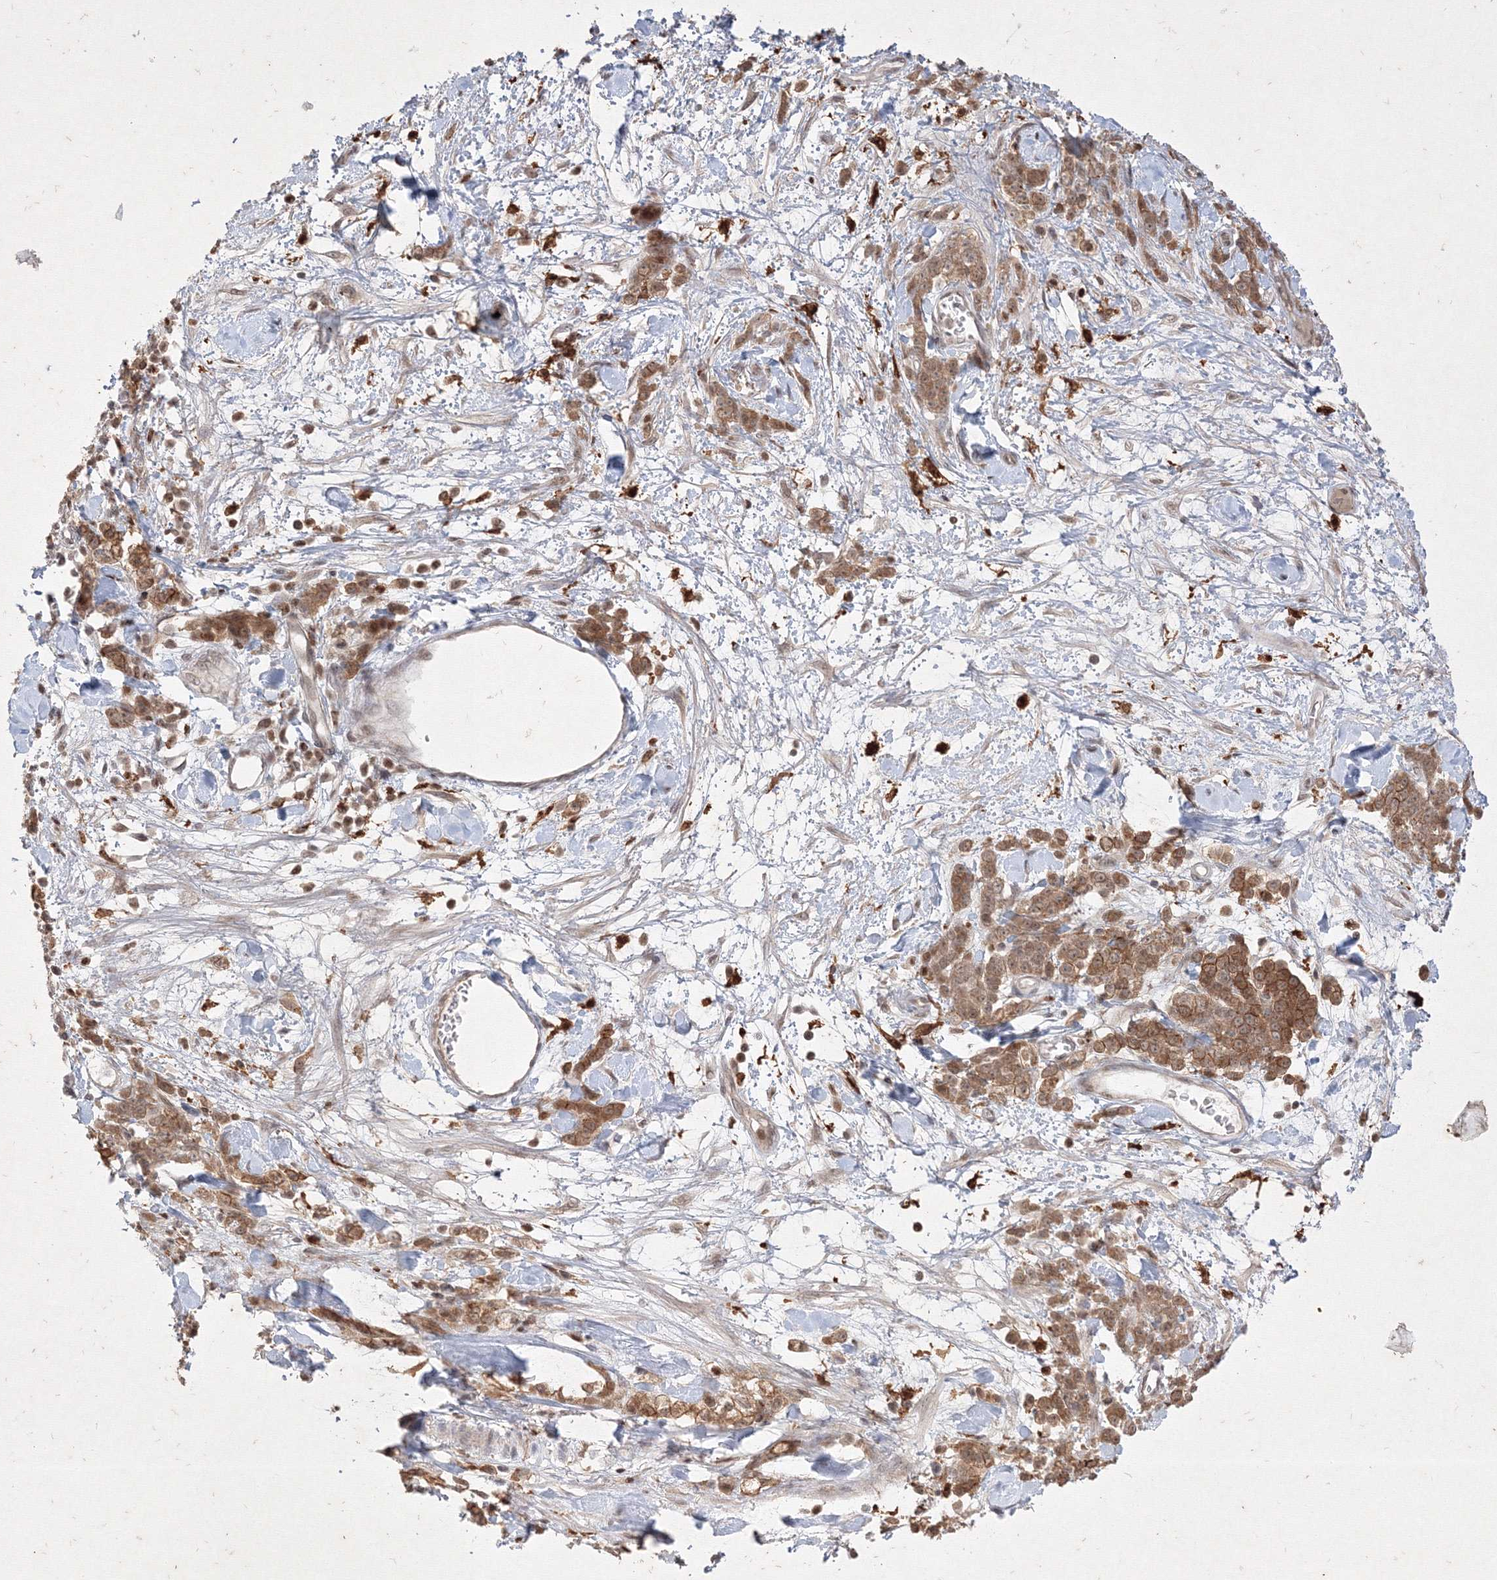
{"staining": {"intensity": "moderate", "quantity": ">75%", "location": "cytoplasmic/membranous,nuclear"}, "tissue": "stomach cancer", "cell_type": "Tumor cells", "image_type": "cancer", "snomed": [{"axis": "morphology", "description": "Normal tissue, NOS"}, {"axis": "morphology", "description": "Adenocarcinoma, NOS"}, {"axis": "topography", "description": "Stomach"}], "caption": "IHC micrograph of human stomach adenocarcinoma stained for a protein (brown), which reveals medium levels of moderate cytoplasmic/membranous and nuclear expression in approximately >75% of tumor cells.", "gene": "TAB1", "patient": {"sex": "male", "age": 82}}